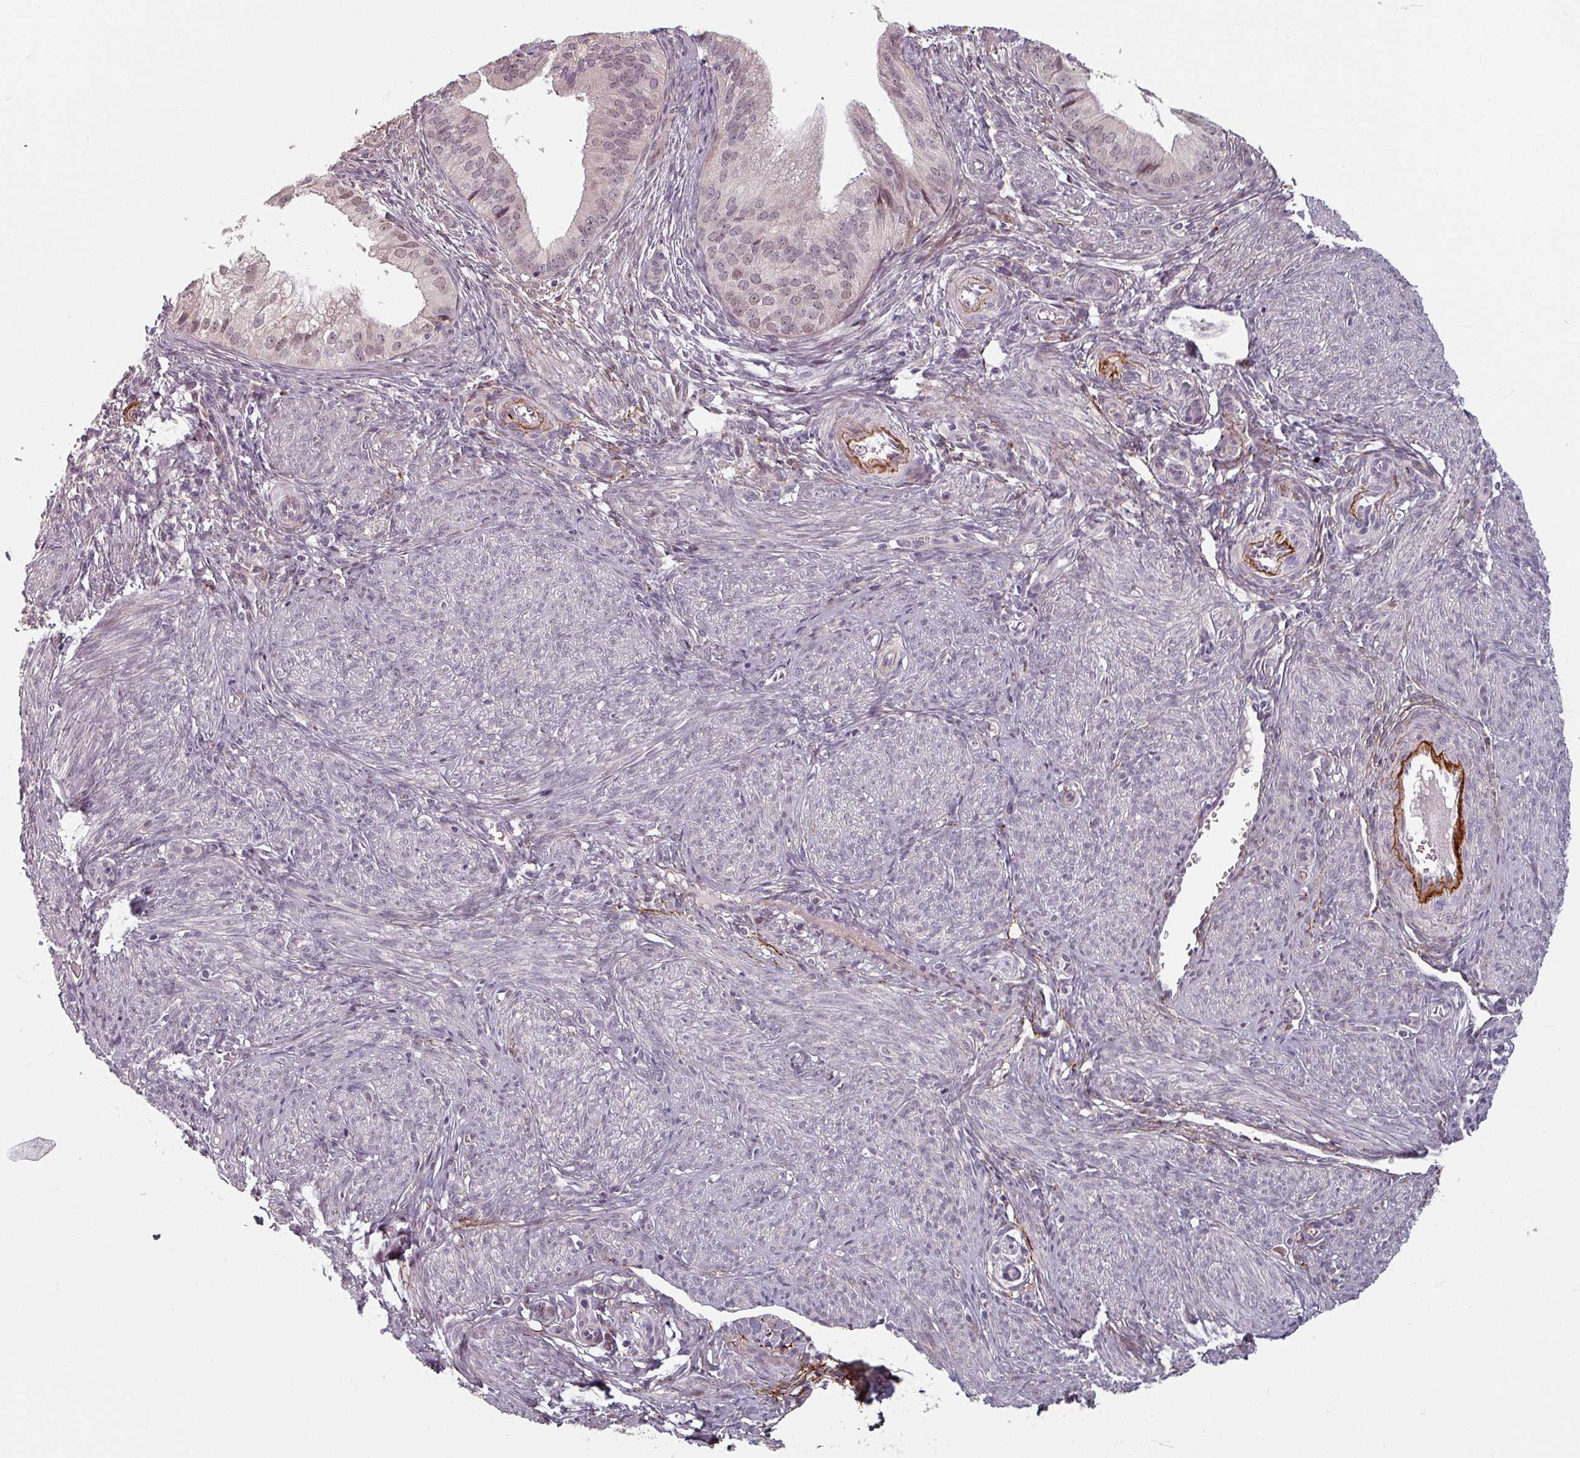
{"staining": {"intensity": "negative", "quantity": "none", "location": "none"}, "tissue": "endometrial cancer", "cell_type": "Tumor cells", "image_type": "cancer", "snomed": [{"axis": "morphology", "description": "Adenocarcinoma, NOS"}, {"axis": "topography", "description": "Endometrium"}], "caption": "There is no significant expression in tumor cells of endometrial cancer (adenocarcinoma).", "gene": "CYB5RL", "patient": {"sex": "female", "age": 50}}